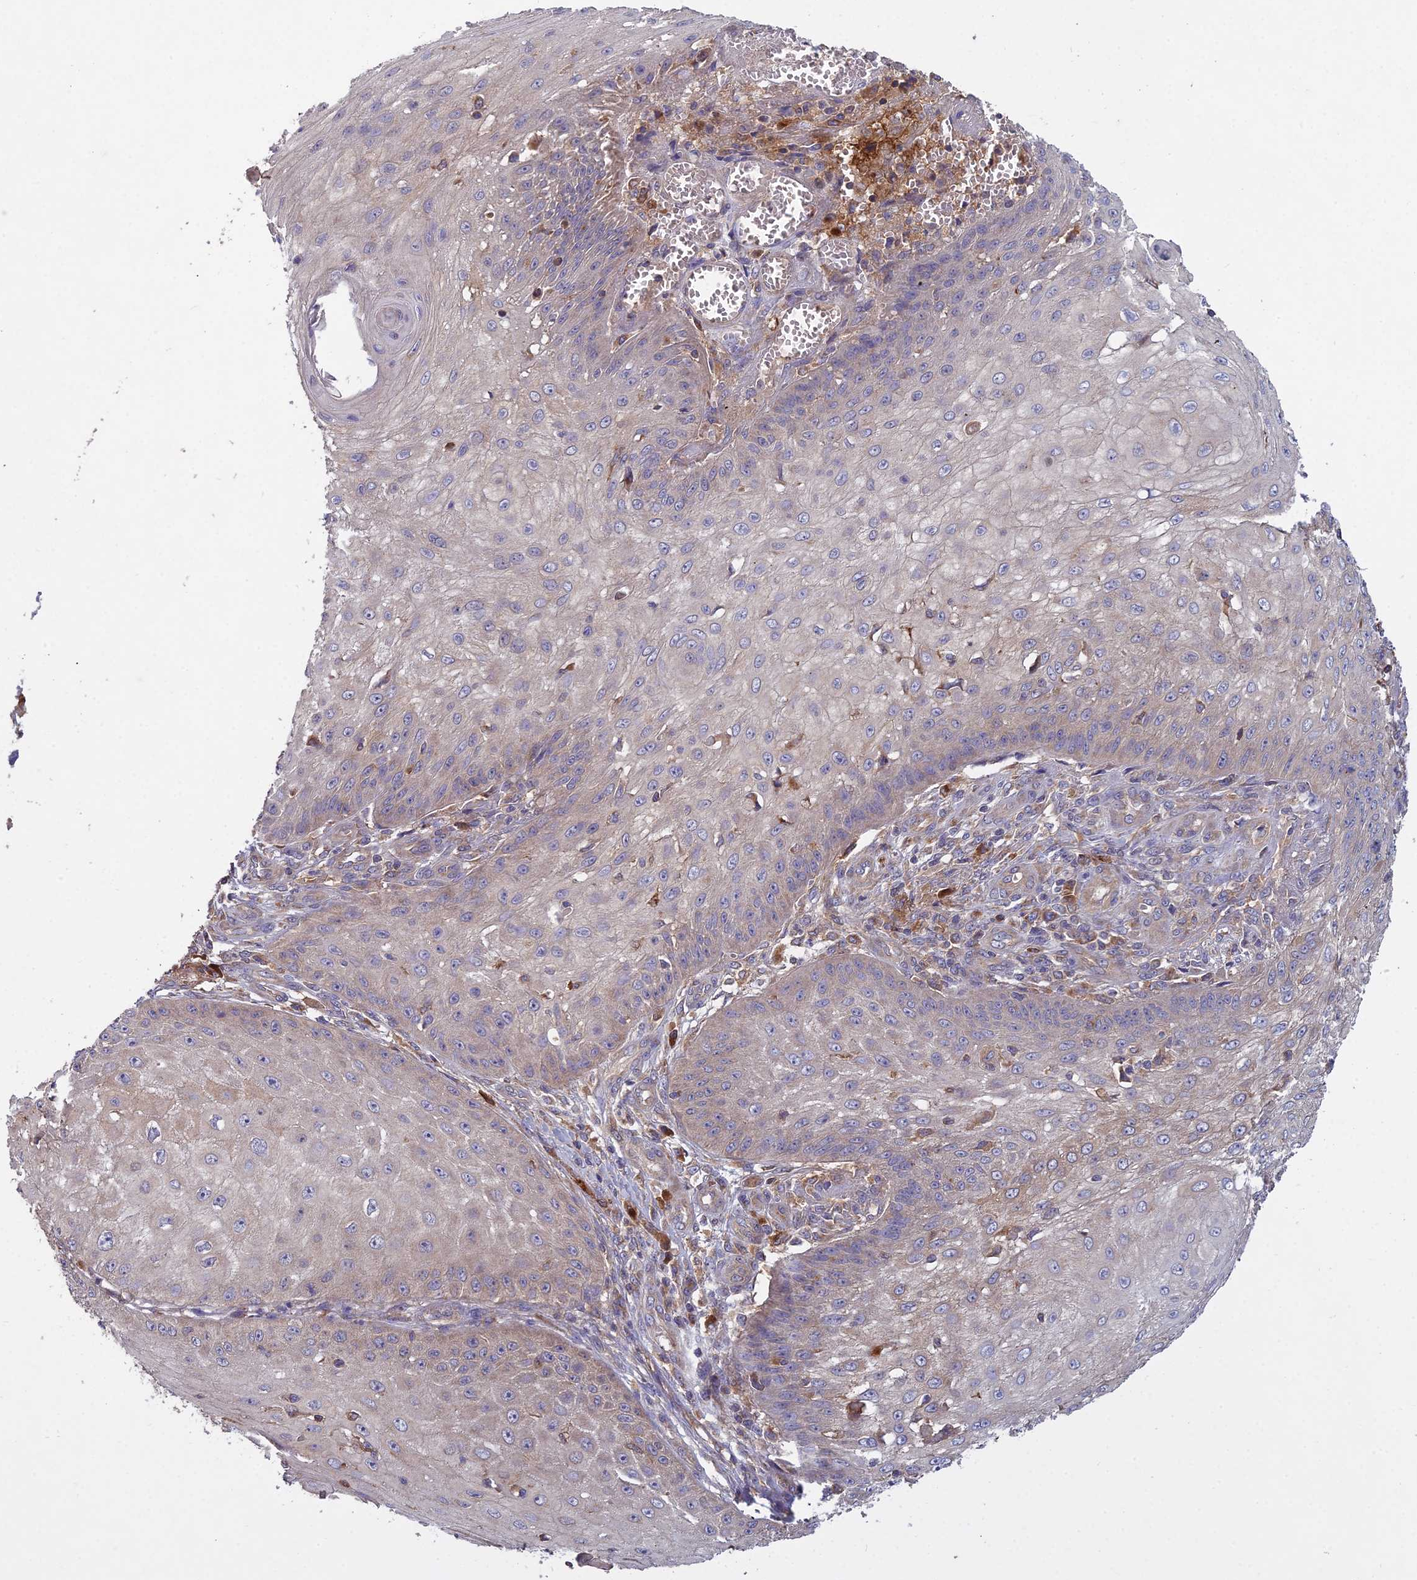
{"staining": {"intensity": "weak", "quantity": "25%-75%", "location": "cytoplasmic/membranous"}, "tissue": "skin cancer", "cell_type": "Tumor cells", "image_type": "cancer", "snomed": [{"axis": "morphology", "description": "Squamous cell carcinoma, NOS"}, {"axis": "topography", "description": "Skin"}], "caption": "Immunohistochemical staining of skin squamous cell carcinoma shows low levels of weak cytoplasmic/membranous positivity in about 25%-75% of tumor cells.", "gene": "CCDC167", "patient": {"sex": "male", "age": 70}}